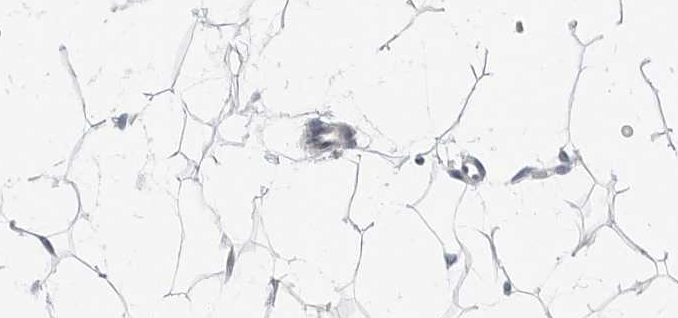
{"staining": {"intensity": "negative", "quantity": "none", "location": "none"}, "tissue": "adipose tissue", "cell_type": "Adipocytes", "image_type": "normal", "snomed": [{"axis": "morphology", "description": "Normal tissue, NOS"}, {"axis": "topography", "description": "Breast"}], "caption": "An IHC photomicrograph of unremarkable adipose tissue is shown. There is no staining in adipocytes of adipose tissue. Nuclei are stained in blue.", "gene": "PKDCC", "patient": {"sex": "female", "age": 23}}